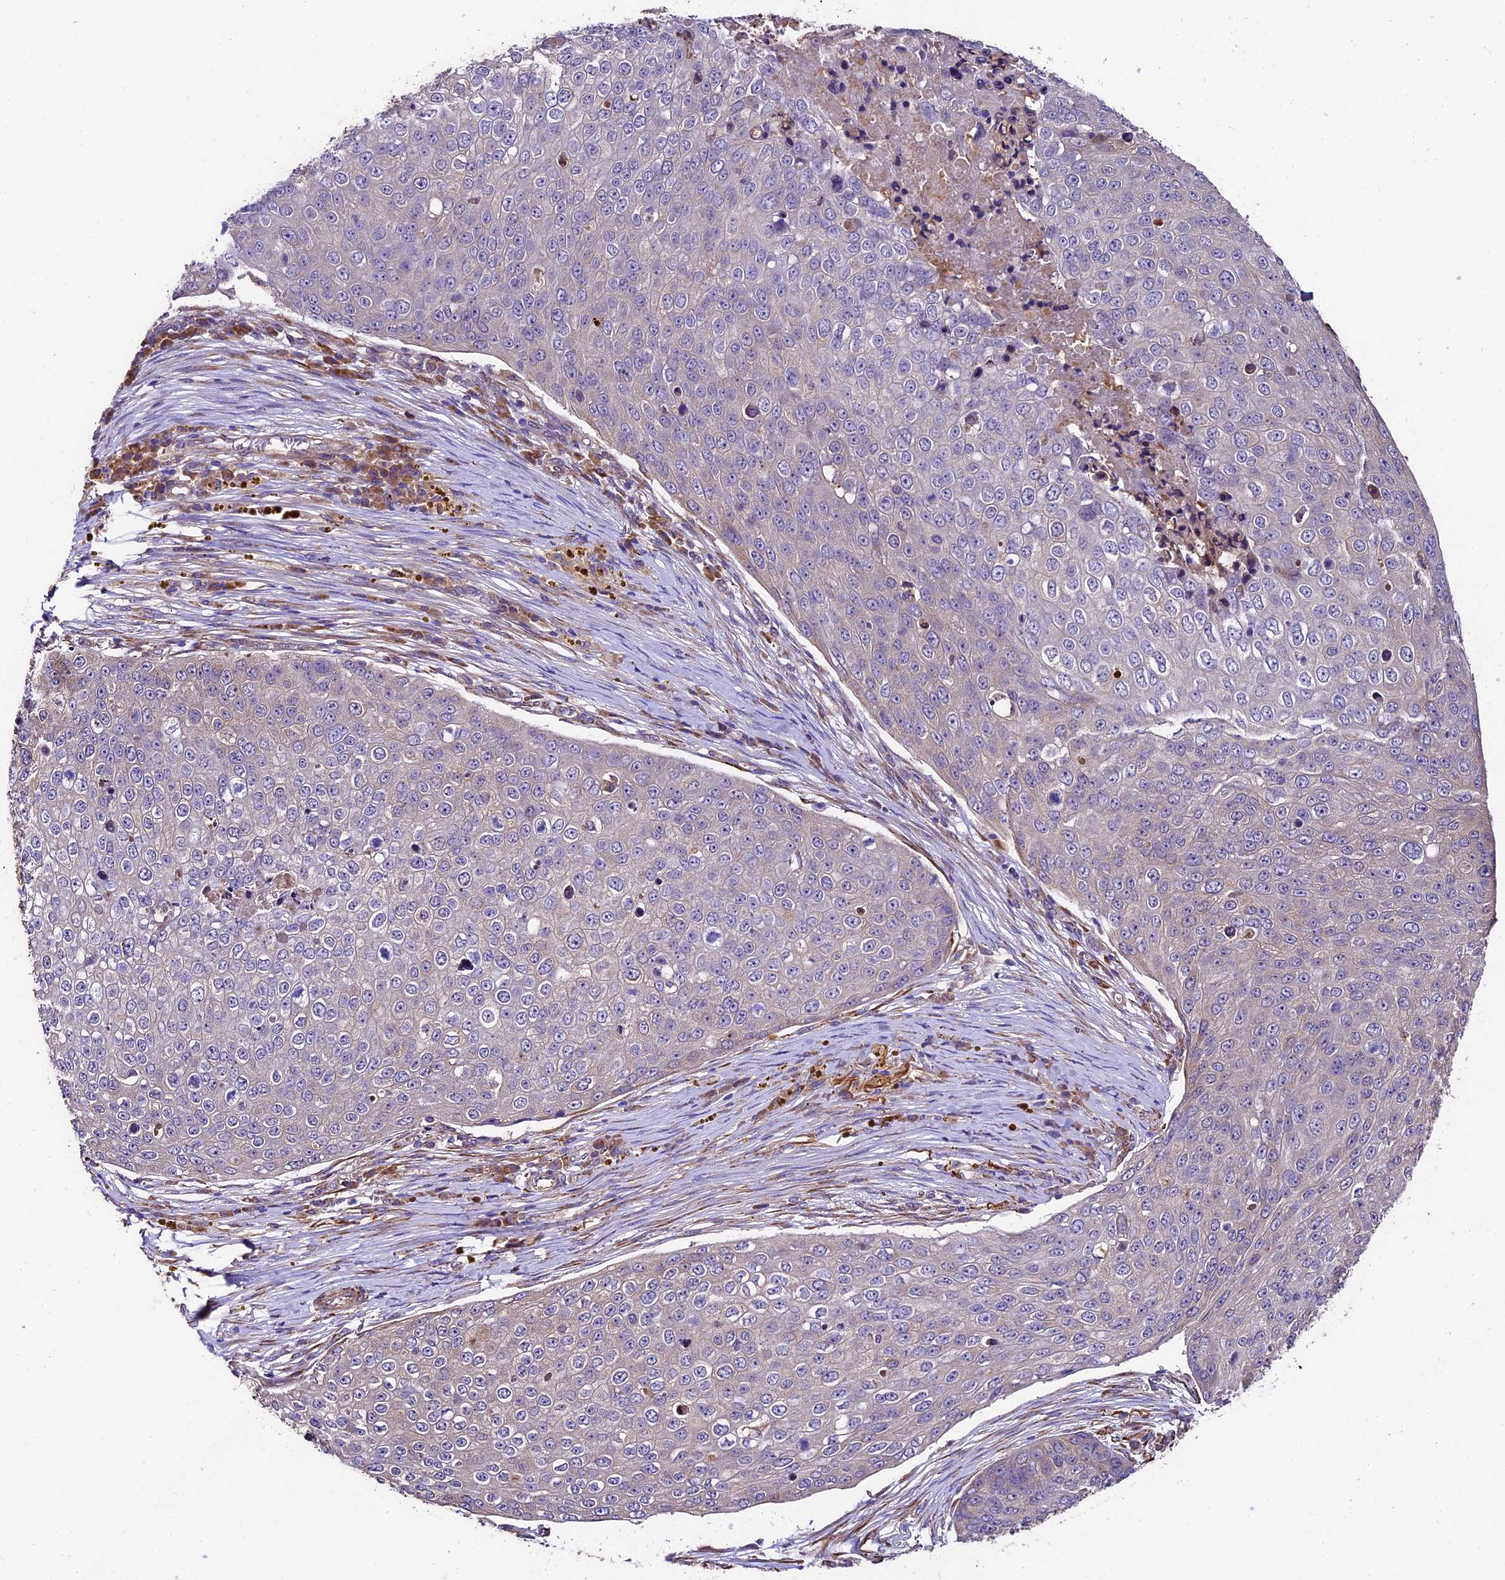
{"staining": {"intensity": "negative", "quantity": "none", "location": "none"}, "tissue": "skin cancer", "cell_type": "Tumor cells", "image_type": "cancer", "snomed": [{"axis": "morphology", "description": "Squamous cell carcinoma, NOS"}, {"axis": "topography", "description": "Skin"}], "caption": "This photomicrograph is of skin cancer stained with immunohistochemistry (IHC) to label a protein in brown with the nuclei are counter-stained blue. There is no staining in tumor cells.", "gene": "LSM7", "patient": {"sex": "male", "age": 71}}